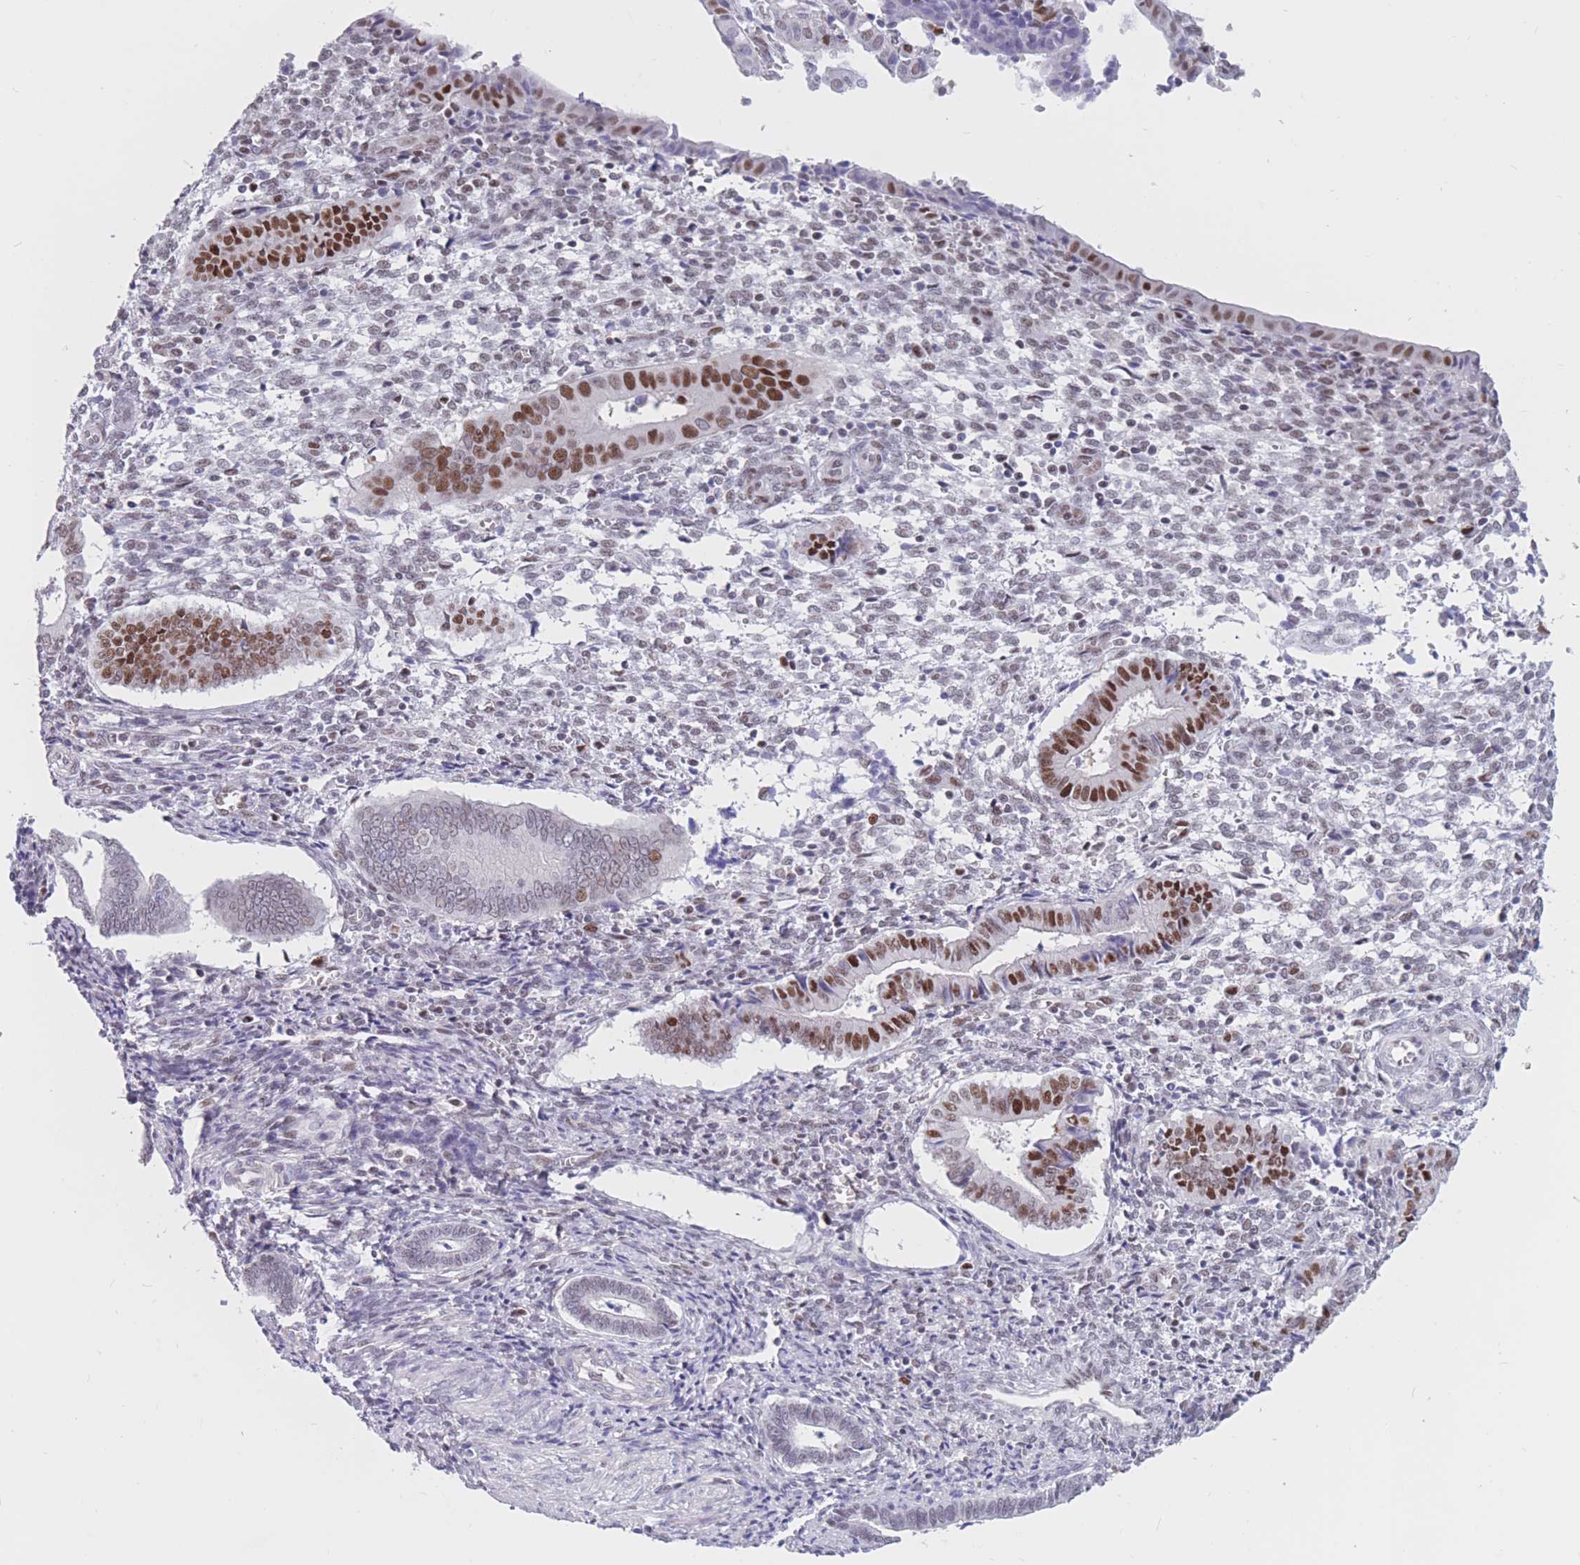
{"staining": {"intensity": "moderate", "quantity": "25%-75%", "location": "nuclear"}, "tissue": "endometrium", "cell_type": "Cells in endometrial stroma", "image_type": "normal", "snomed": [{"axis": "morphology", "description": "Normal tissue, NOS"}, {"axis": "topography", "description": "Other"}, {"axis": "topography", "description": "Endometrium"}], "caption": "A high-resolution photomicrograph shows immunohistochemistry (IHC) staining of normal endometrium, which displays moderate nuclear expression in about 25%-75% of cells in endometrial stroma. (IHC, brightfield microscopy, high magnification).", "gene": "NASP", "patient": {"sex": "female", "age": 44}}